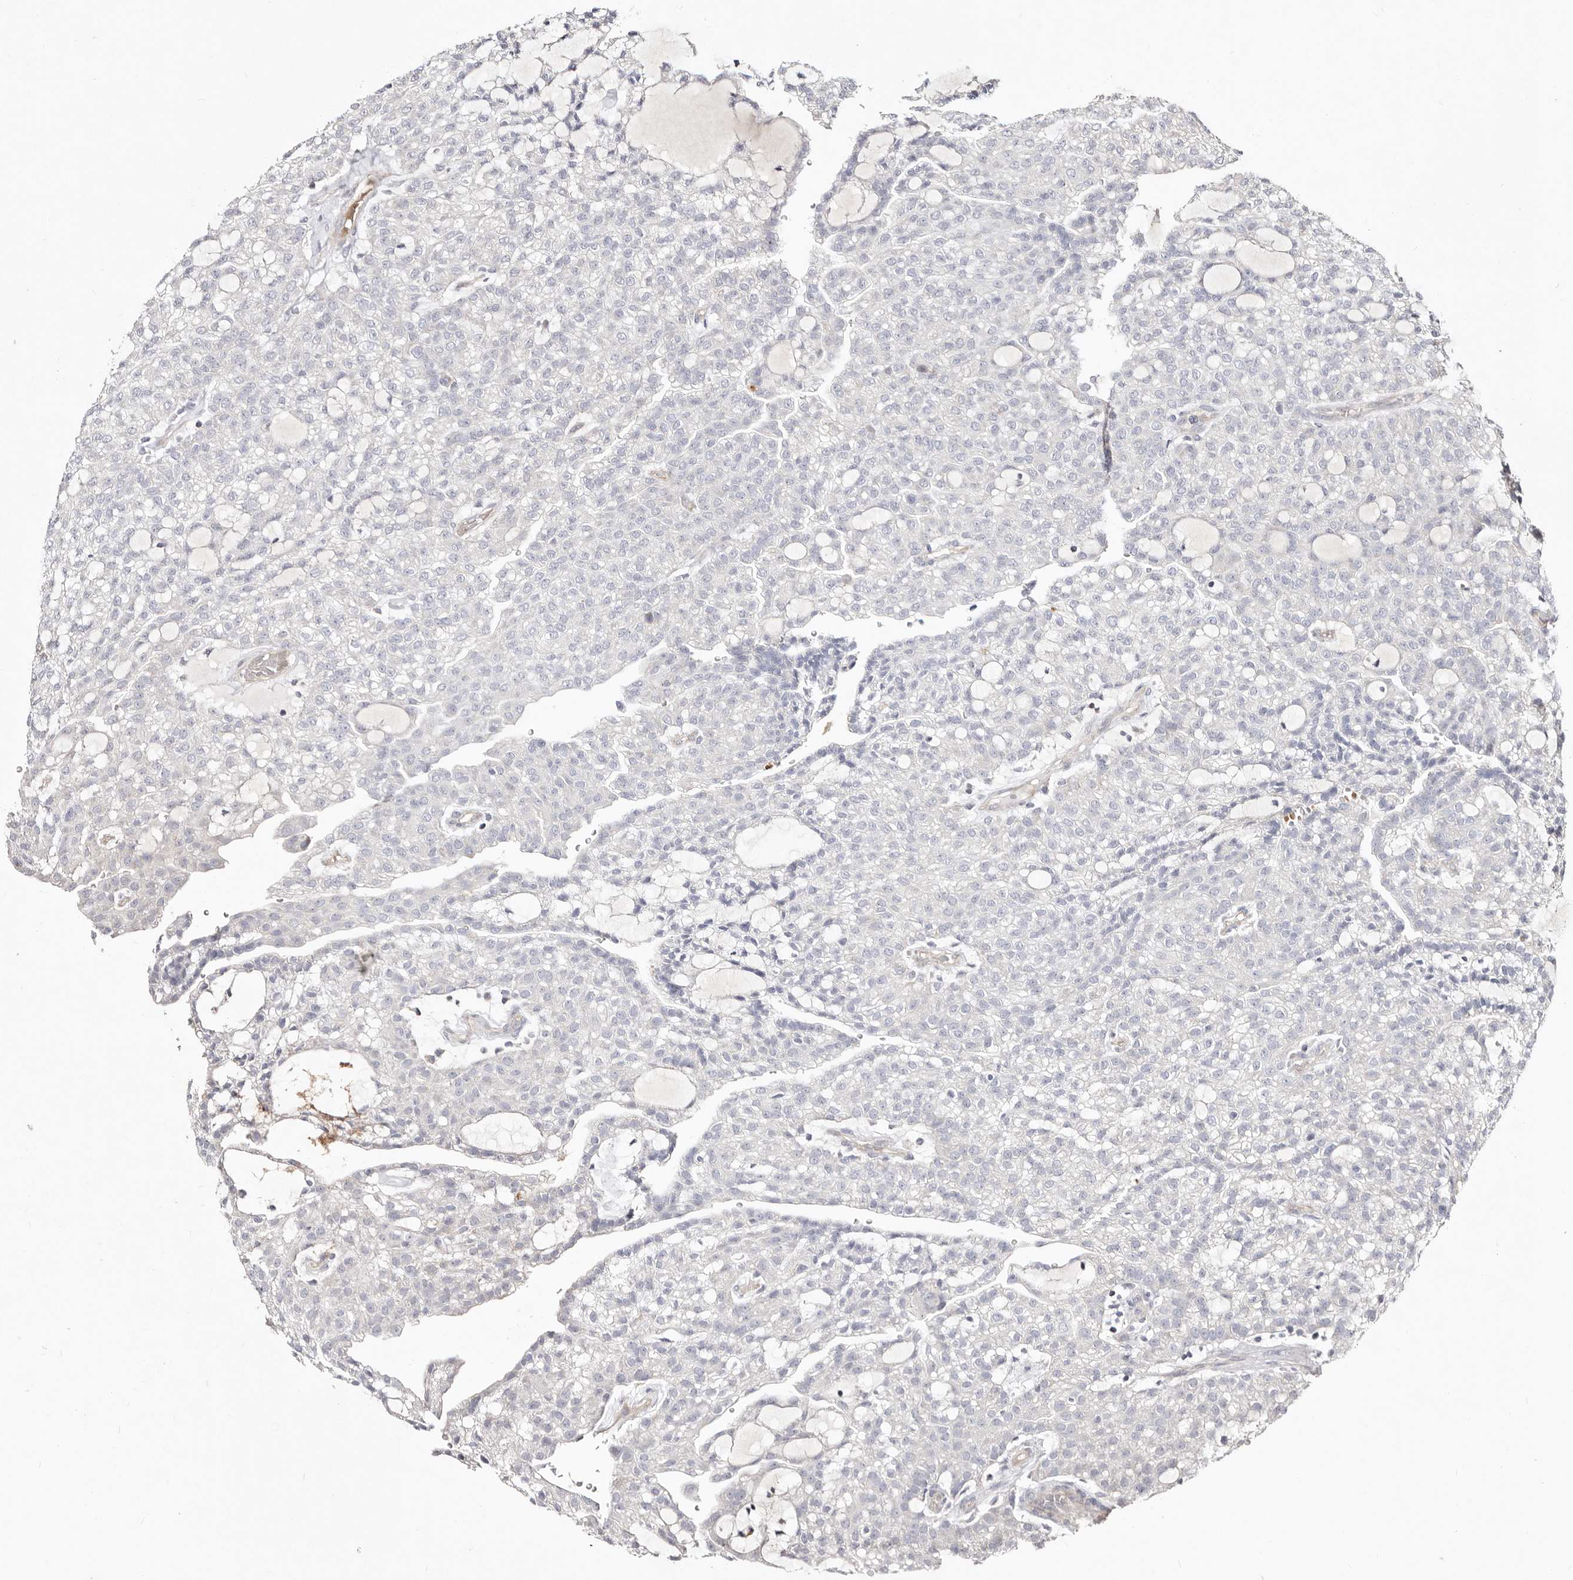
{"staining": {"intensity": "negative", "quantity": "none", "location": "none"}, "tissue": "renal cancer", "cell_type": "Tumor cells", "image_type": "cancer", "snomed": [{"axis": "morphology", "description": "Adenocarcinoma, NOS"}, {"axis": "topography", "description": "Kidney"}], "caption": "Immunohistochemistry (IHC) image of human renal cancer stained for a protein (brown), which shows no positivity in tumor cells.", "gene": "SLC25A20", "patient": {"sex": "male", "age": 63}}